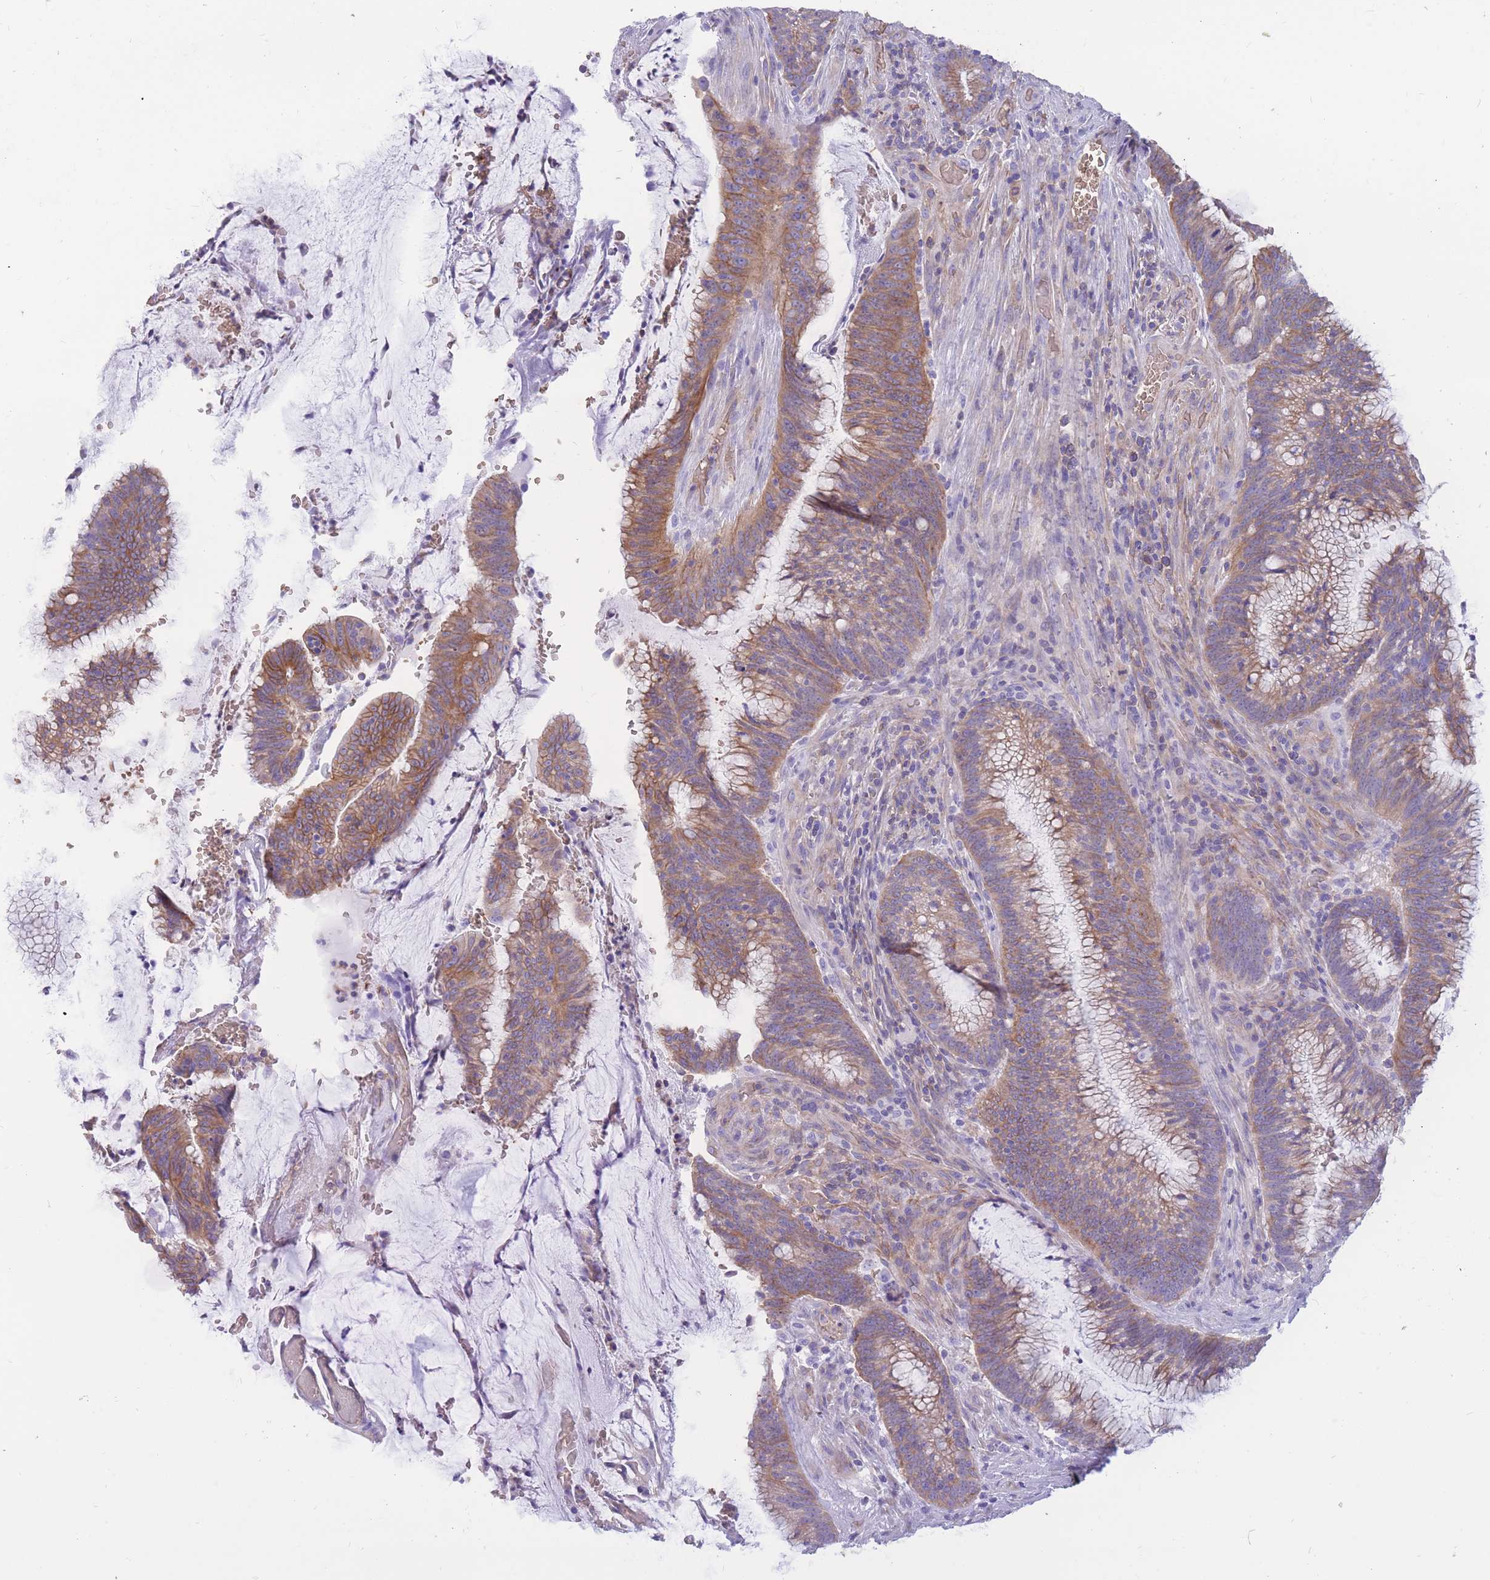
{"staining": {"intensity": "moderate", "quantity": ">75%", "location": "cytoplasmic/membranous"}, "tissue": "colorectal cancer", "cell_type": "Tumor cells", "image_type": "cancer", "snomed": [{"axis": "morphology", "description": "Adenocarcinoma, NOS"}, {"axis": "topography", "description": "Rectum"}], "caption": "Tumor cells display medium levels of moderate cytoplasmic/membranous staining in about >75% of cells in adenocarcinoma (colorectal). Using DAB (brown) and hematoxylin (blue) stains, captured at high magnification using brightfield microscopy.", "gene": "ADD2", "patient": {"sex": "female", "age": 77}}